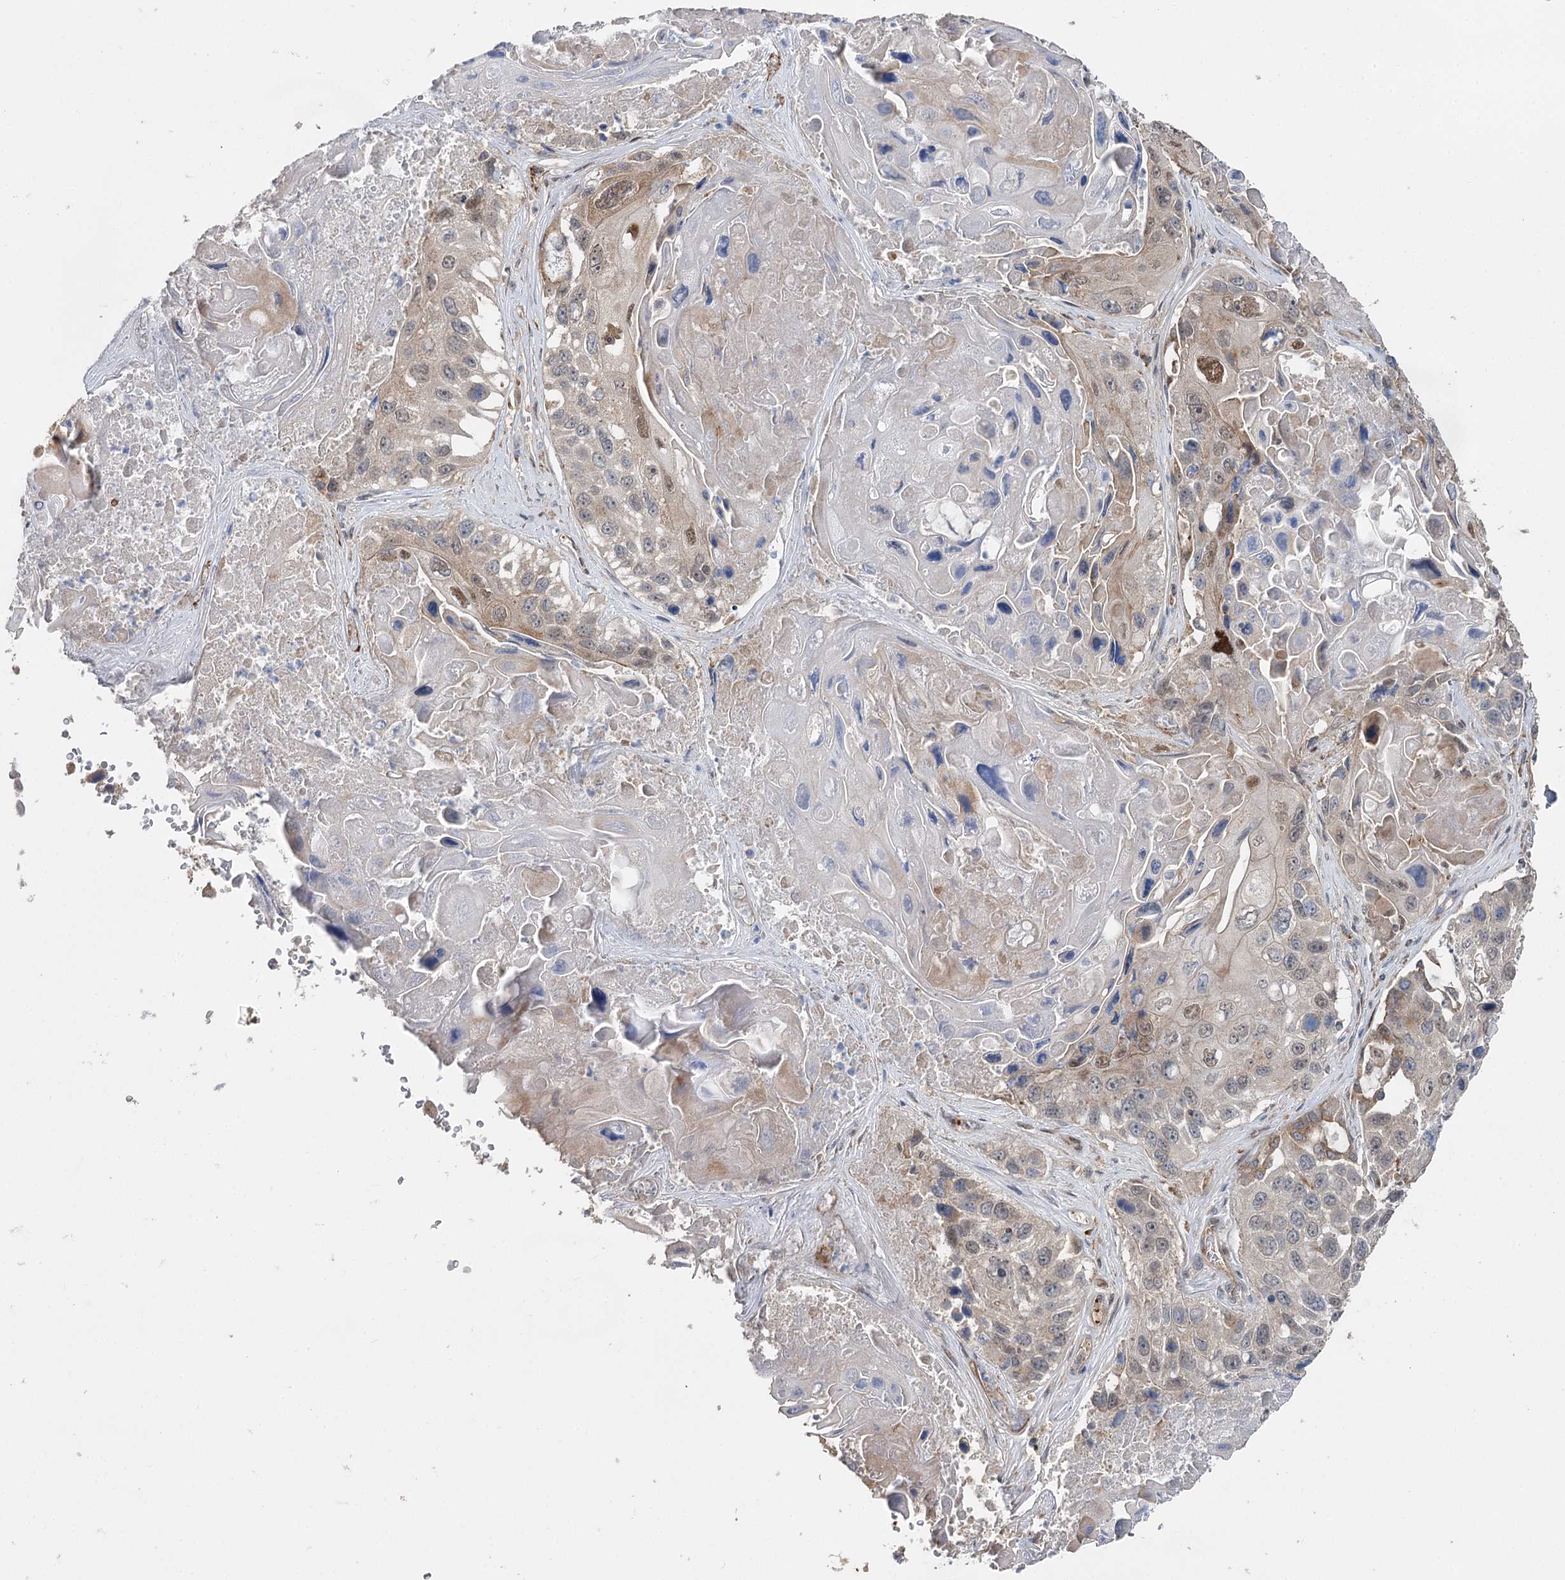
{"staining": {"intensity": "moderate", "quantity": "<25%", "location": "cytoplasmic/membranous,nuclear"}, "tissue": "lung cancer", "cell_type": "Tumor cells", "image_type": "cancer", "snomed": [{"axis": "morphology", "description": "Squamous cell carcinoma, NOS"}, {"axis": "topography", "description": "Lung"}], "caption": "This is an image of immunohistochemistry staining of lung cancer, which shows moderate positivity in the cytoplasmic/membranous and nuclear of tumor cells.", "gene": "STX6", "patient": {"sex": "male", "age": 61}}